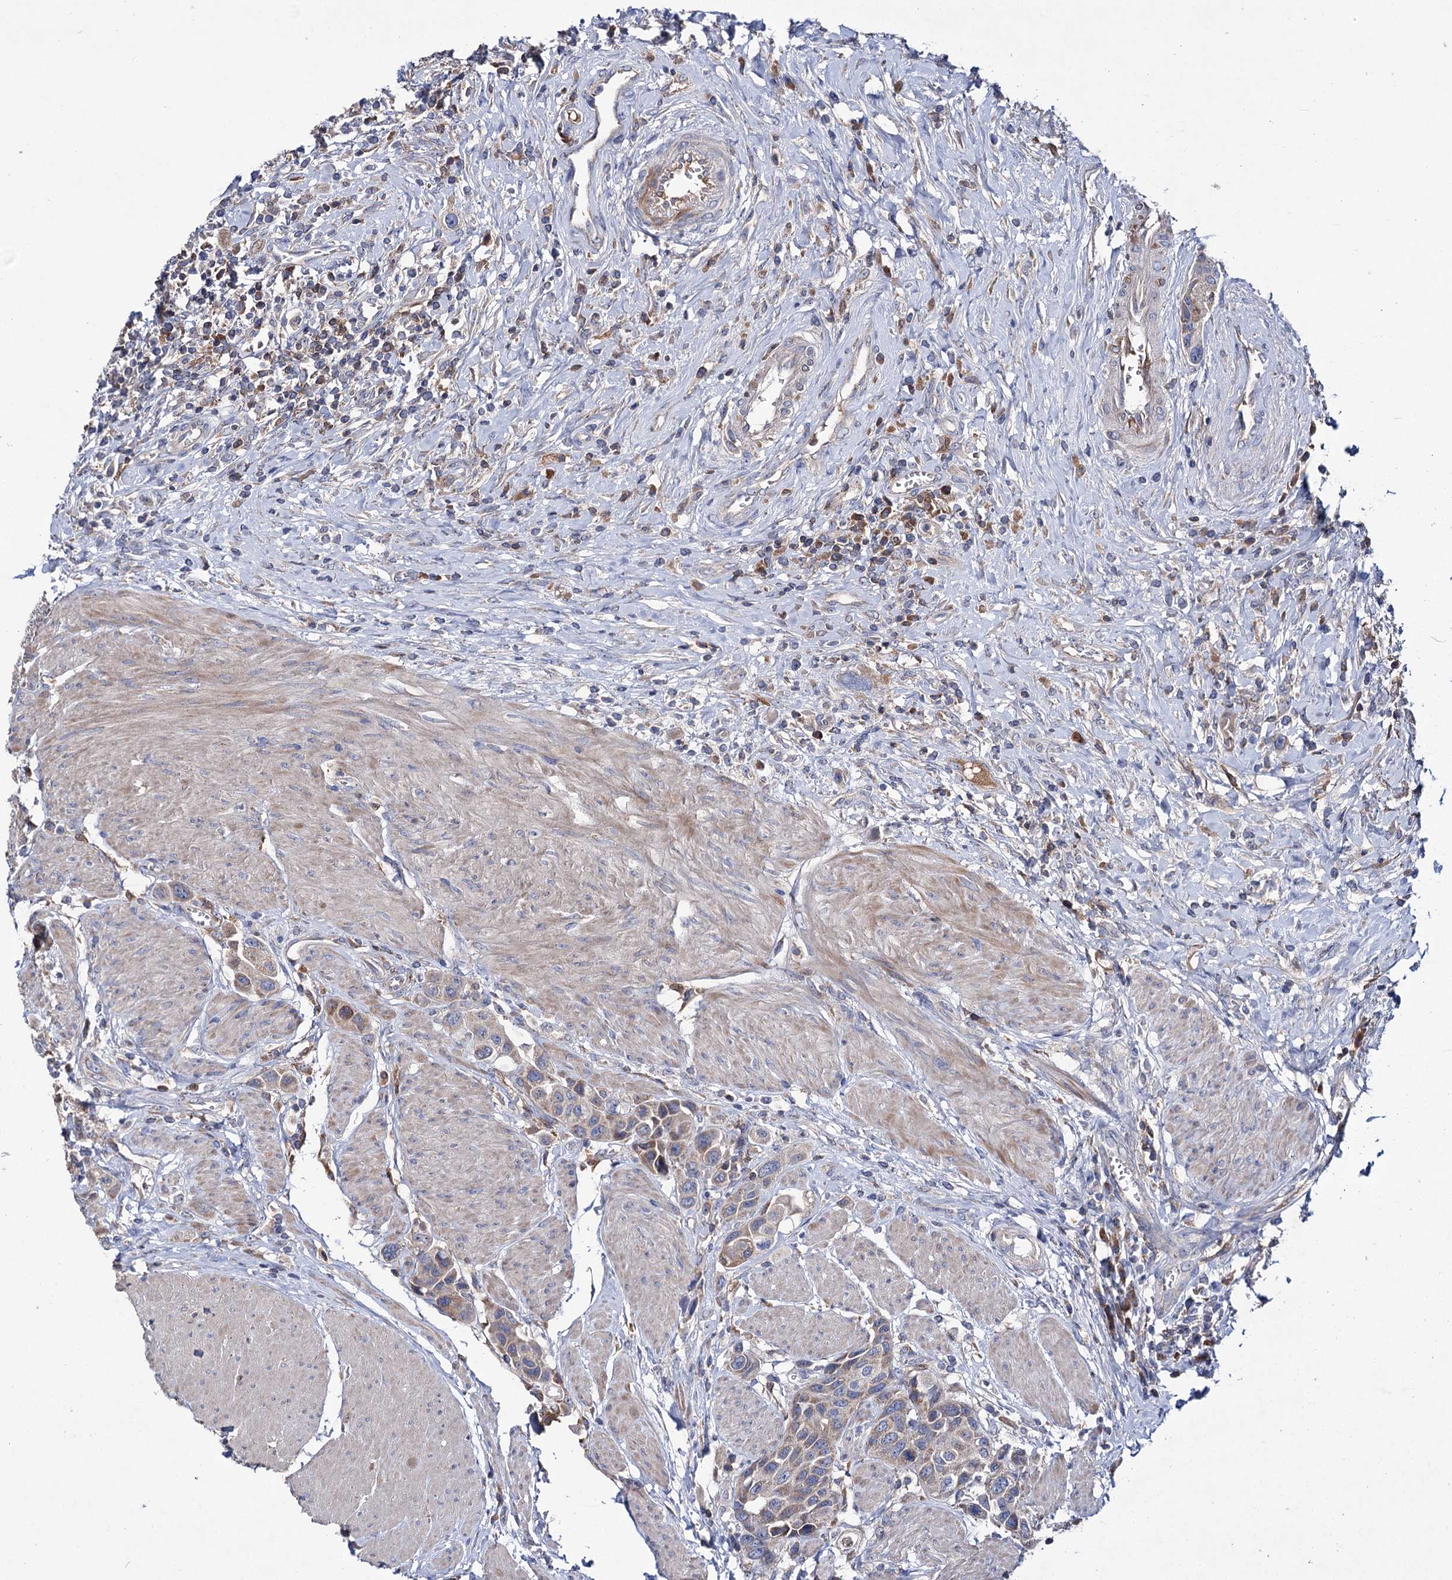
{"staining": {"intensity": "weak", "quantity": "25%-75%", "location": "cytoplasmic/membranous"}, "tissue": "urothelial cancer", "cell_type": "Tumor cells", "image_type": "cancer", "snomed": [{"axis": "morphology", "description": "Urothelial carcinoma, High grade"}, {"axis": "topography", "description": "Urinary bladder"}], "caption": "Human urothelial carcinoma (high-grade) stained with a brown dye displays weak cytoplasmic/membranous positive staining in about 25%-75% of tumor cells.", "gene": "CLPB", "patient": {"sex": "male", "age": 50}}